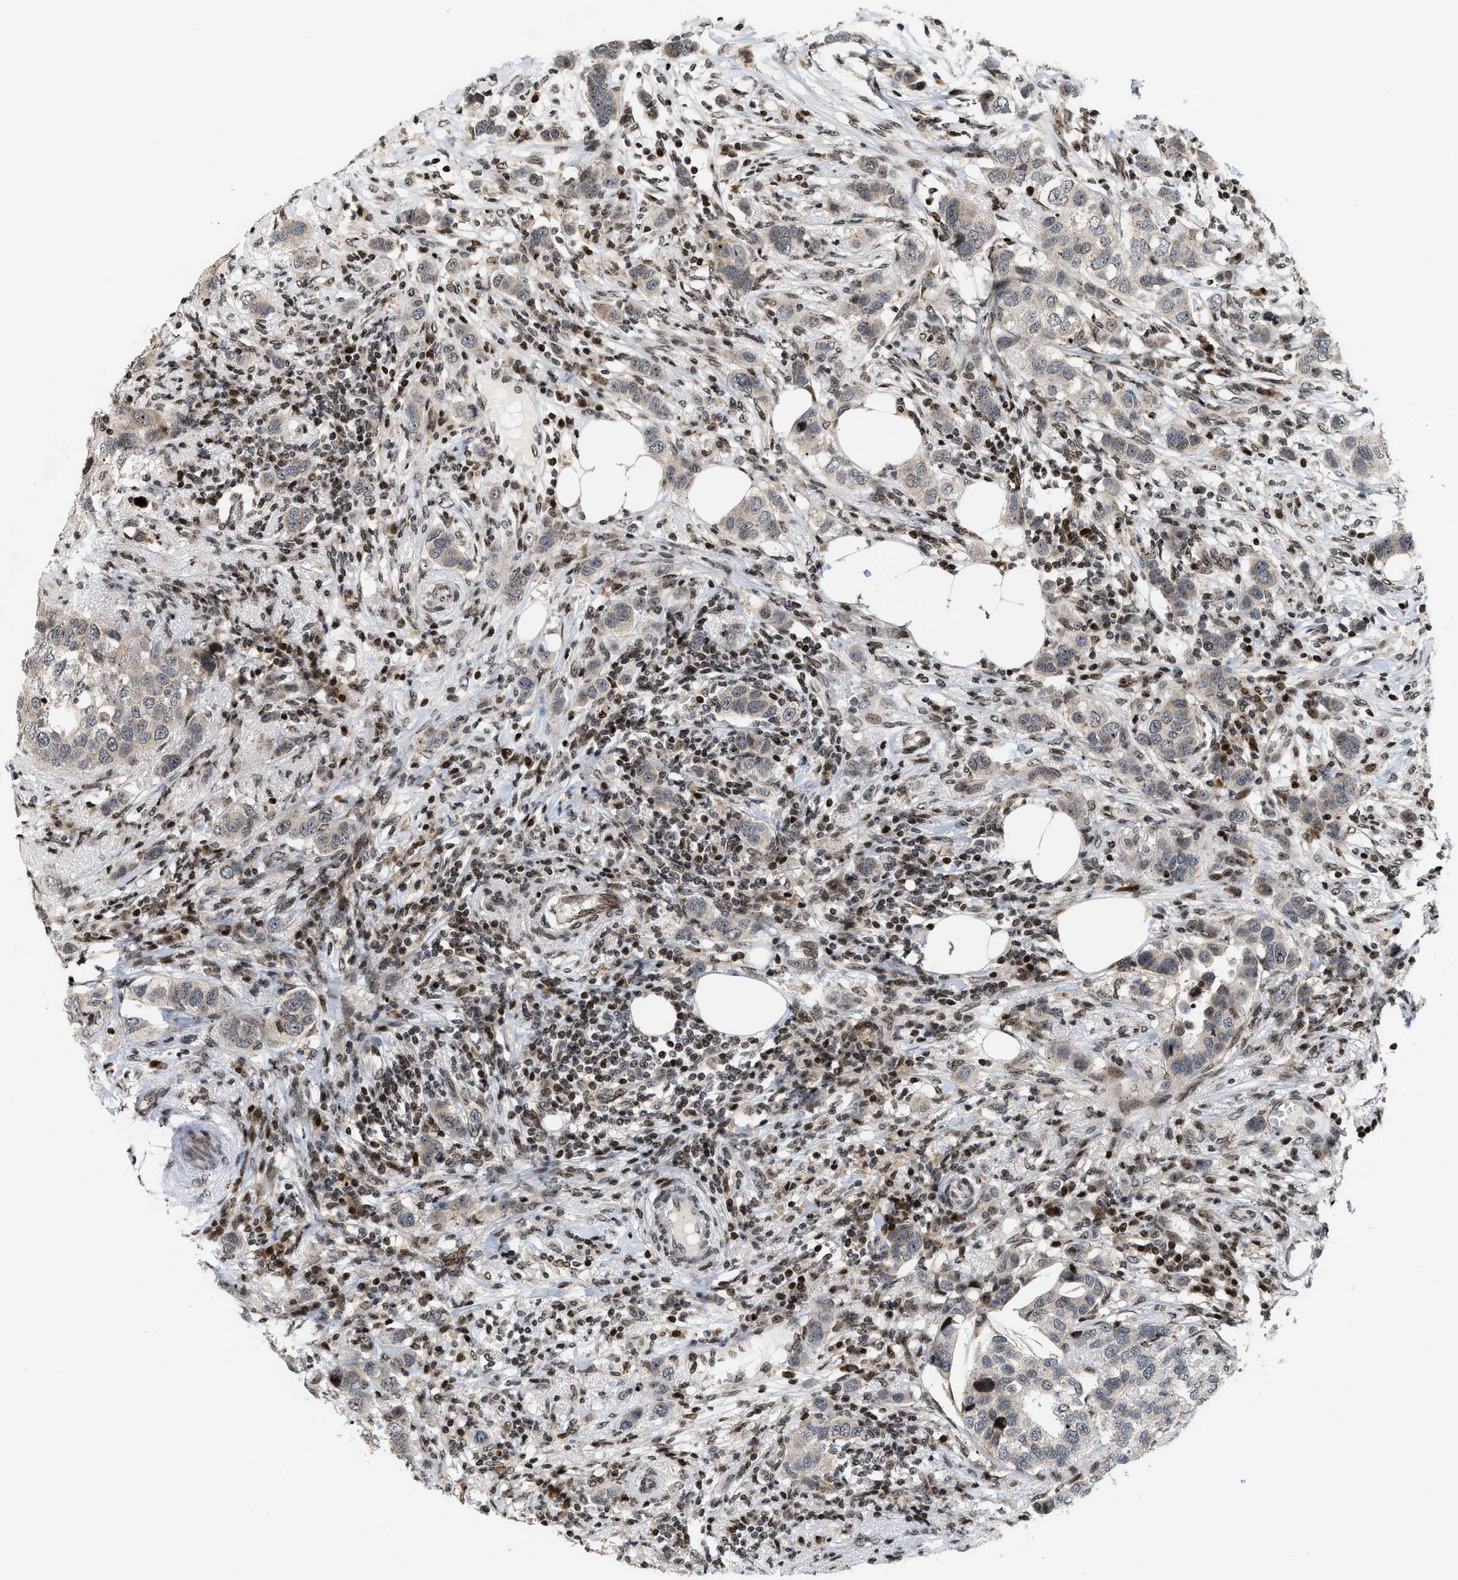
{"staining": {"intensity": "weak", "quantity": "25%-75%", "location": "cytoplasmic/membranous"}, "tissue": "breast cancer", "cell_type": "Tumor cells", "image_type": "cancer", "snomed": [{"axis": "morphology", "description": "Duct carcinoma"}, {"axis": "topography", "description": "Breast"}], "caption": "Immunohistochemical staining of breast cancer (intraductal carcinoma) reveals low levels of weak cytoplasmic/membranous protein expression in about 25%-75% of tumor cells. Using DAB (brown) and hematoxylin (blue) stains, captured at high magnification using brightfield microscopy.", "gene": "PDZD2", "patient": {"sex": "female", "age": 50}}